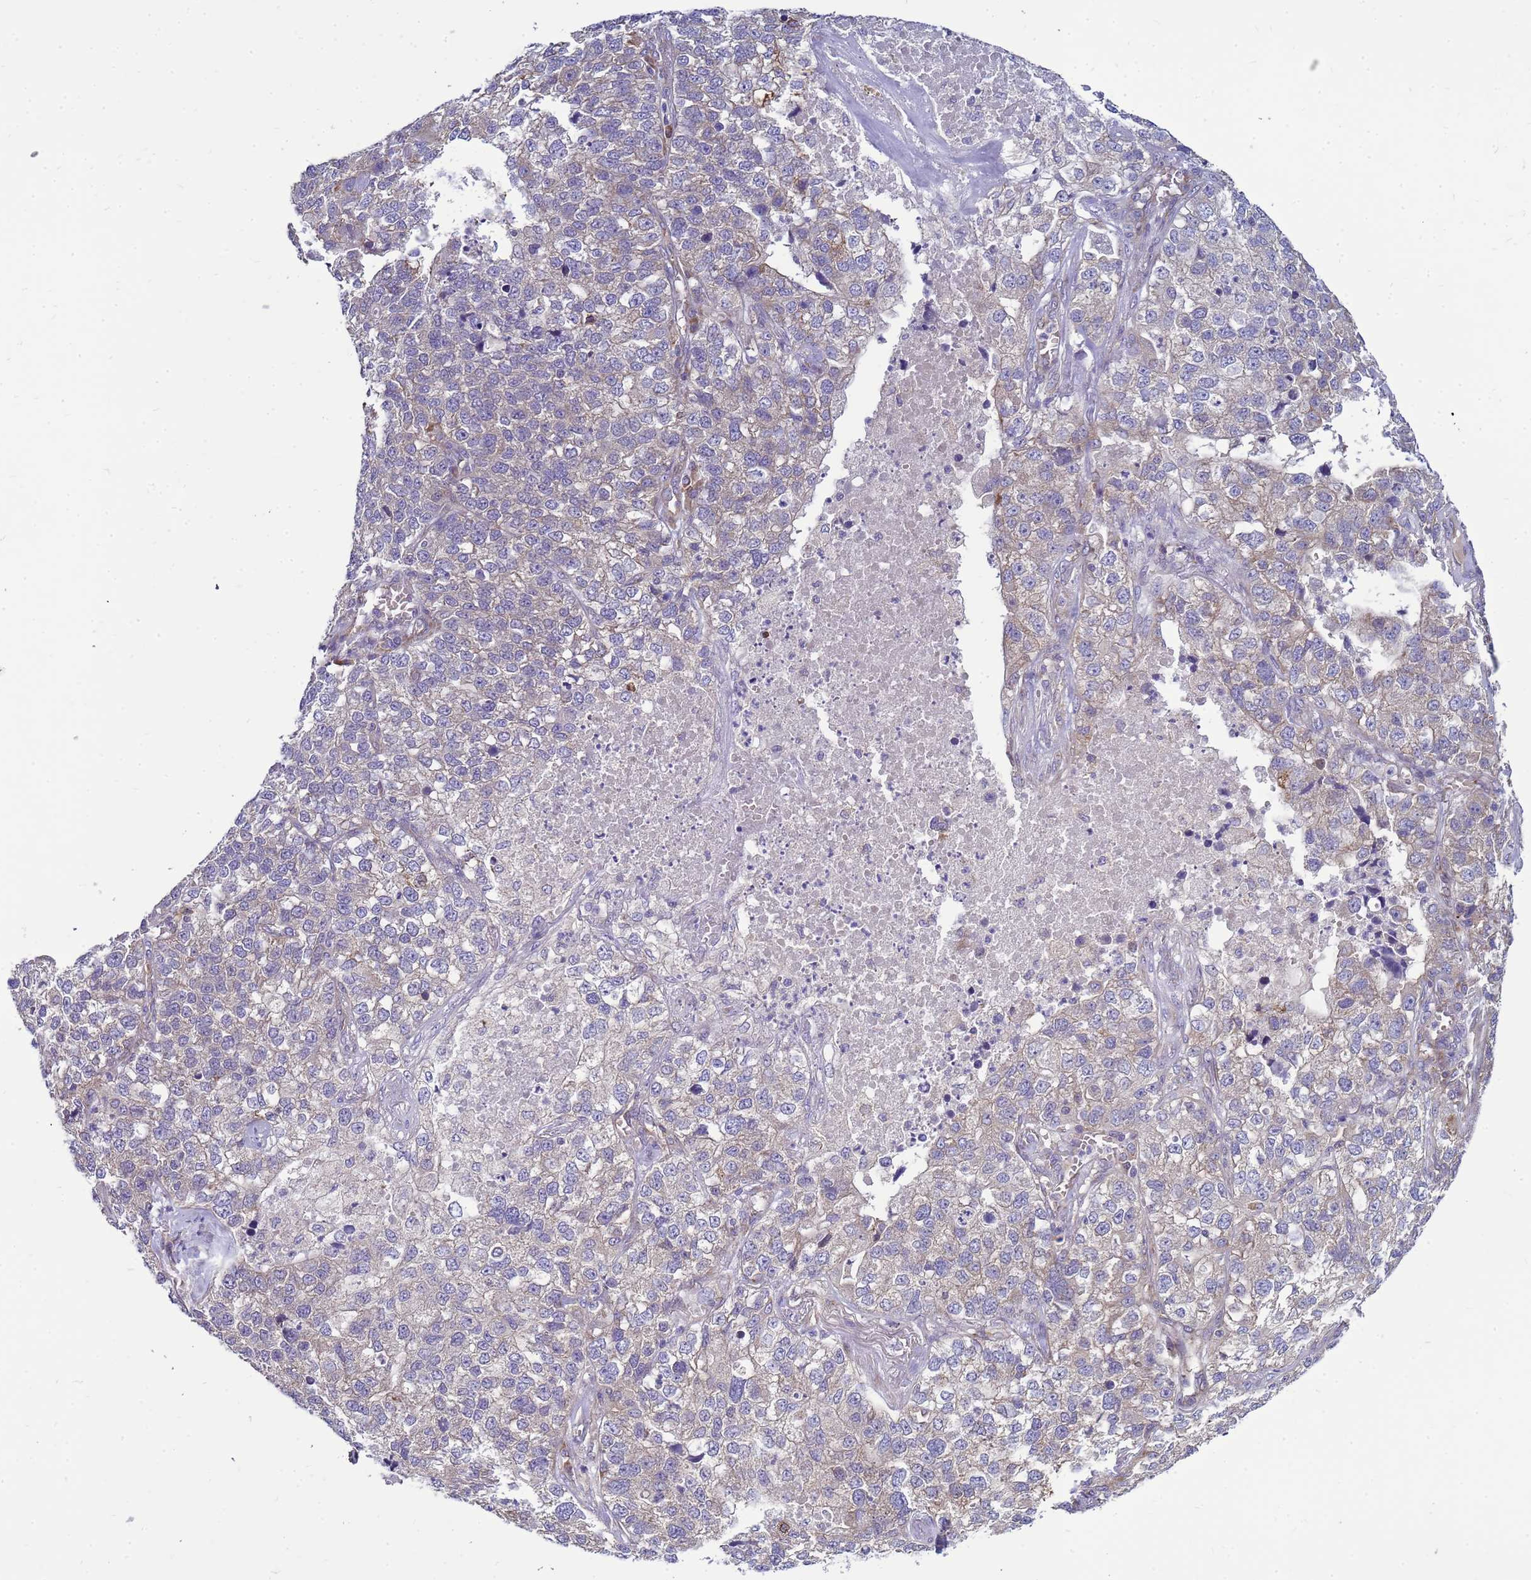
{"staining": {"intensity": "weak", "quantity": "<25%", "location": "cytoplasmic/membranous"}, "tissue": "lung cancer", "cell_type": "Tumor cells", "image_type": "cancer", "snomed": [{"axis": "morphology", "description": "Adenocarcinoma, NOS"}, {"axis": "topography", "description": "Lung"}], "caption": "There is no significant expression in tumor cells of lung adenocarcinoma.", "gene": "MON1B", "patient": {"sex": "male", "age": 49}}